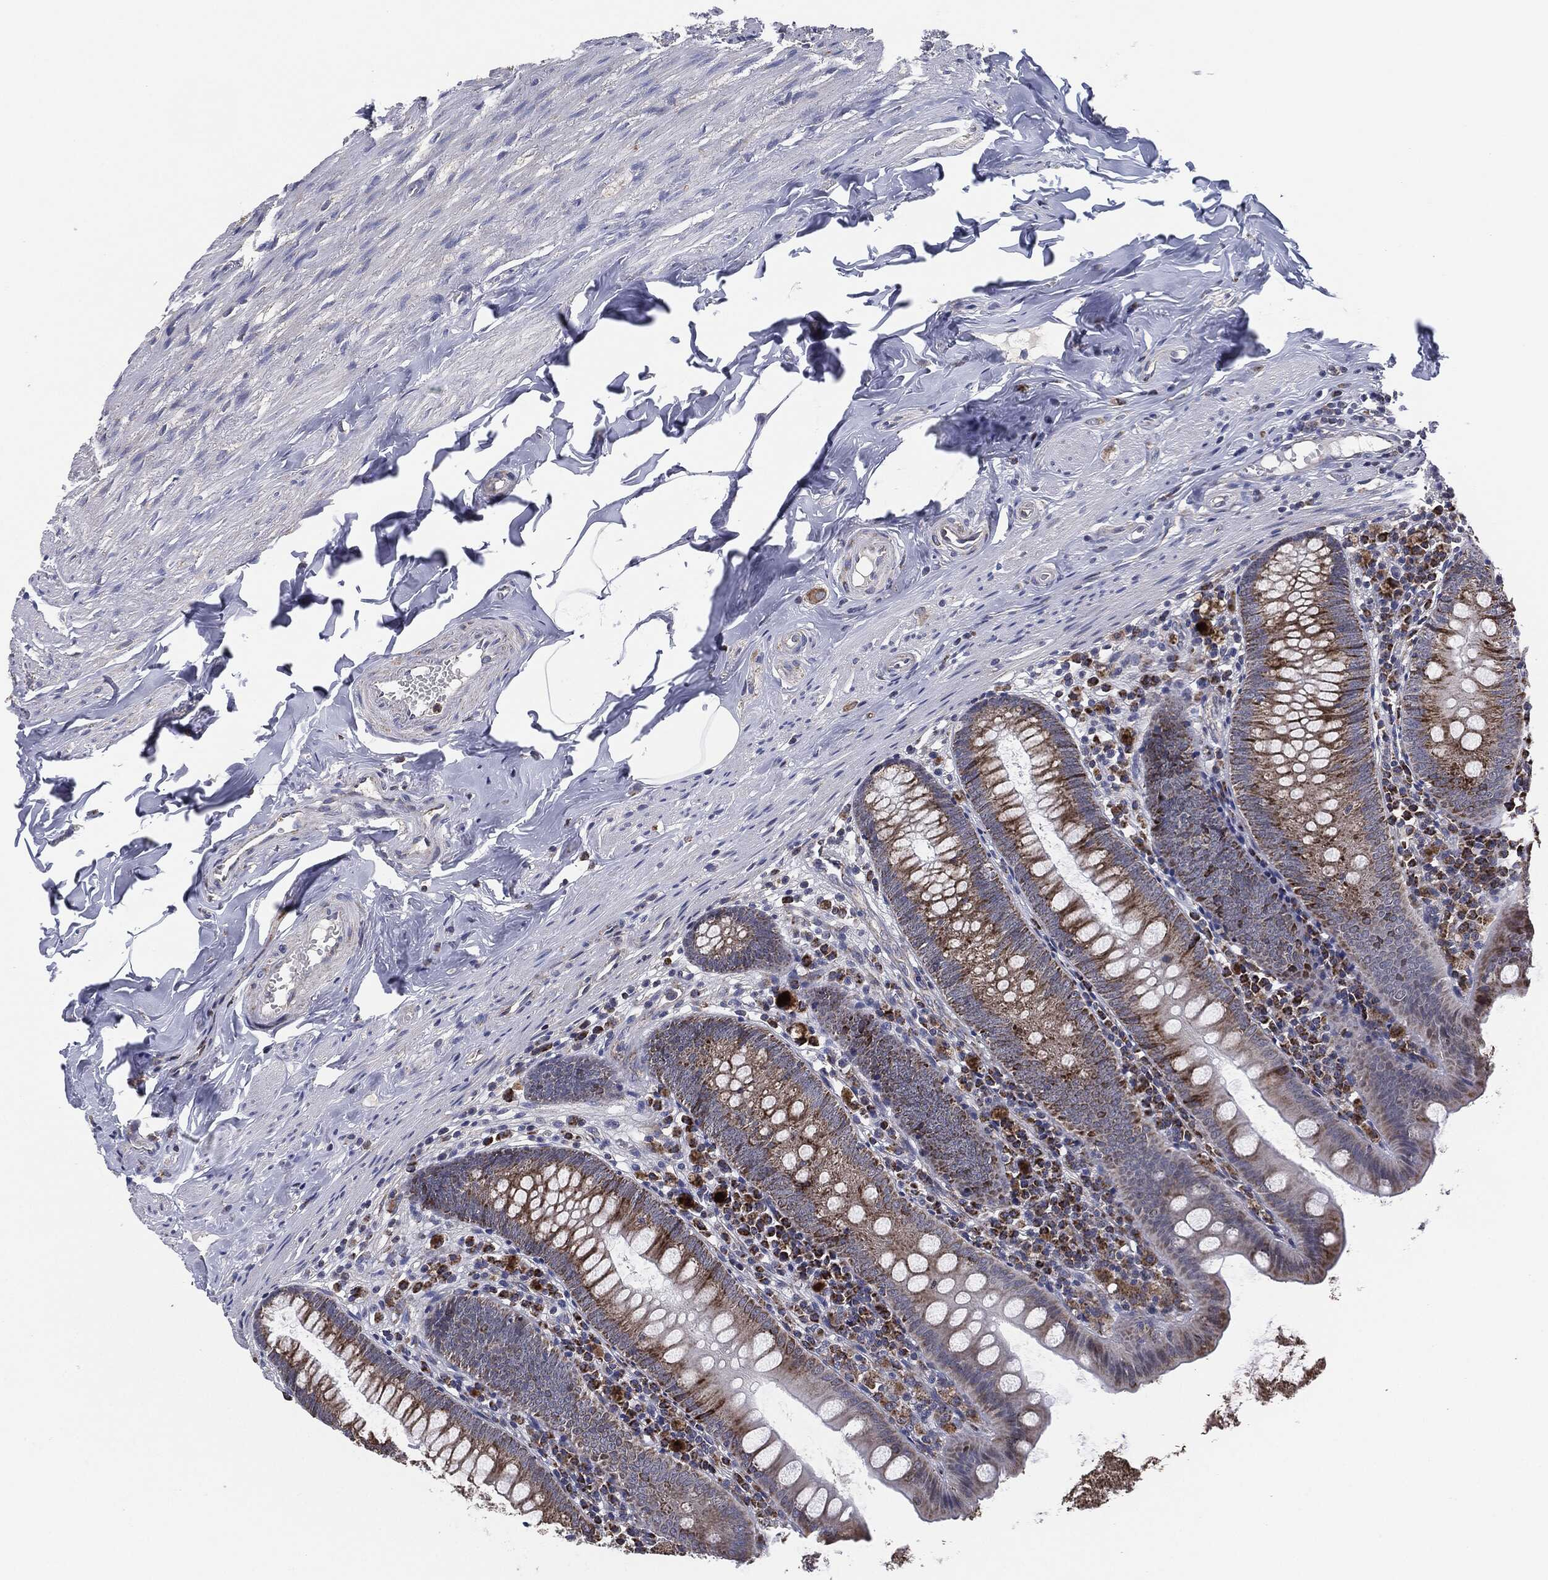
{"staining": {"intensity": "moderate", "quantity": "25%-75%", "location": "cytoplasmic/membranous"}, "tissue": "appendix", "cell_type": "Glandular cells", "image_type": "normal", "snomed": [{"axis": "morphology", "description": "Normal tissue, NOS"}, {"axis": "topography", "description": "Appendix"}], "caption": "Glandular cells reveal medium levels of moderate cytoplasmic/membranous positivity in approximately 25%-75% of cells in benign appendix.", "gene": "NDUFV2", "patient": {"sex": "female", "age": 82}}